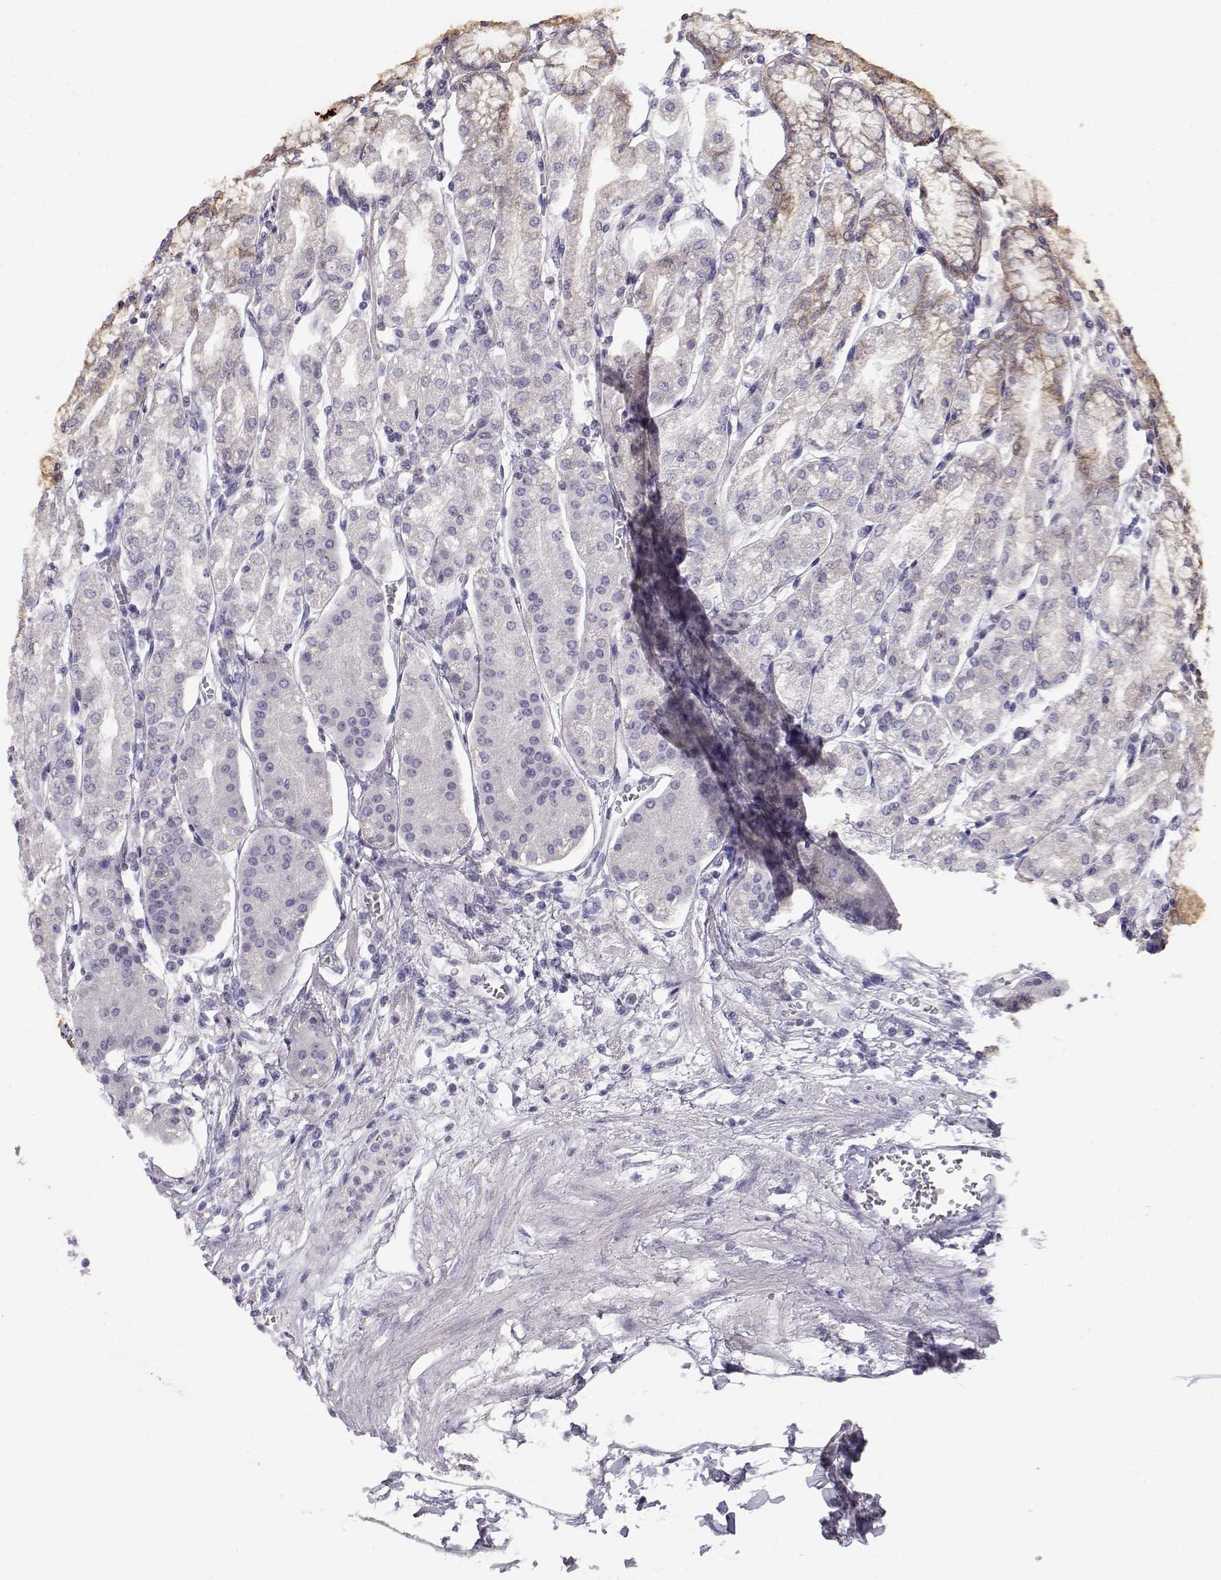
{"staining": {"intensity": "strong", "quantity": "<25%", "location": "cytoplasmic/membranous"}, "tissue": "stomach", "cell_type": "Glandular cells", "image_type": "normal", "snomed": [{"axis": "morphology", "description": "Normal tissue, NOS"}, {"axis": "topography", "description": "Skeletal muscle"}, {"axis": "topography", "description": "Stomach"}], "caption": "Immunohistochemistry (IHC) of unremarkable stomach exhibits medium levels of strong cytoplasmic/membranous positivity in approximately <25% of glandular cells.", "gene": "LAMB3", "patient": {"sex": "female", "age": 57}}